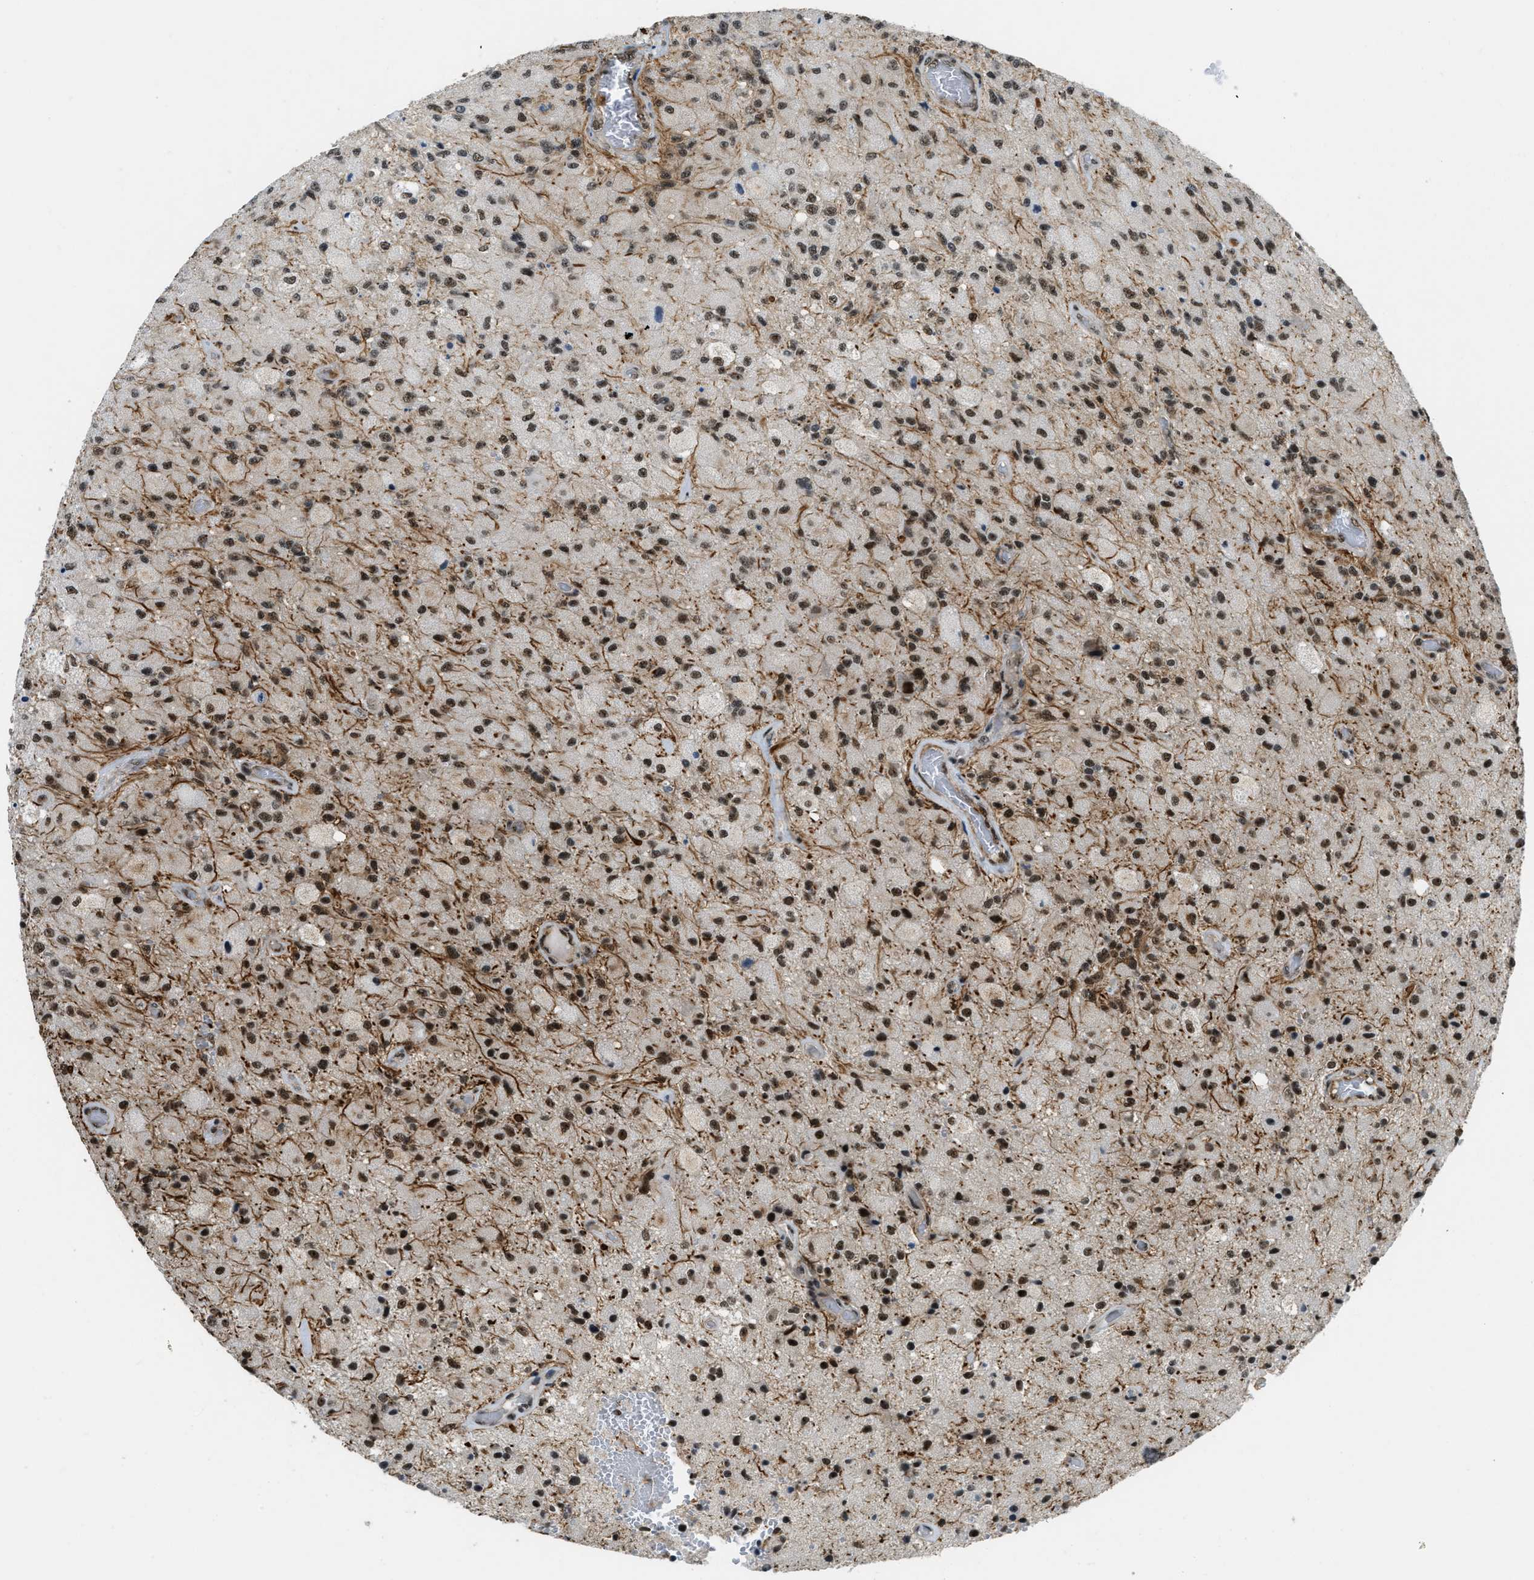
{"staining": {"intensity": "moderate", "quantity": ">75%", "location": "nuclear"}, "tissue": "glioma", "cell_type": "Tumor cells", "image_type": "cancer", "snomed": [{"axis": "morphology", "description": "Normal tissue, NOS"}, {"axis": "morphology", "description": "Glioma, malignant, High grade"}, {"axis": "topography", "description": "Cerebral cortex"}], "caption": "A brown stain labels moderate nuclear positivity of a protein in human glioma tumor cells. The staining was performed using DAB (3,3'-diaminobenzidine), with brown indicating positive protein expression. Nuclei are stained blue with hematoxylin.", "gene": "E2F1", "patient": {"sex": "male", "age": 77}}